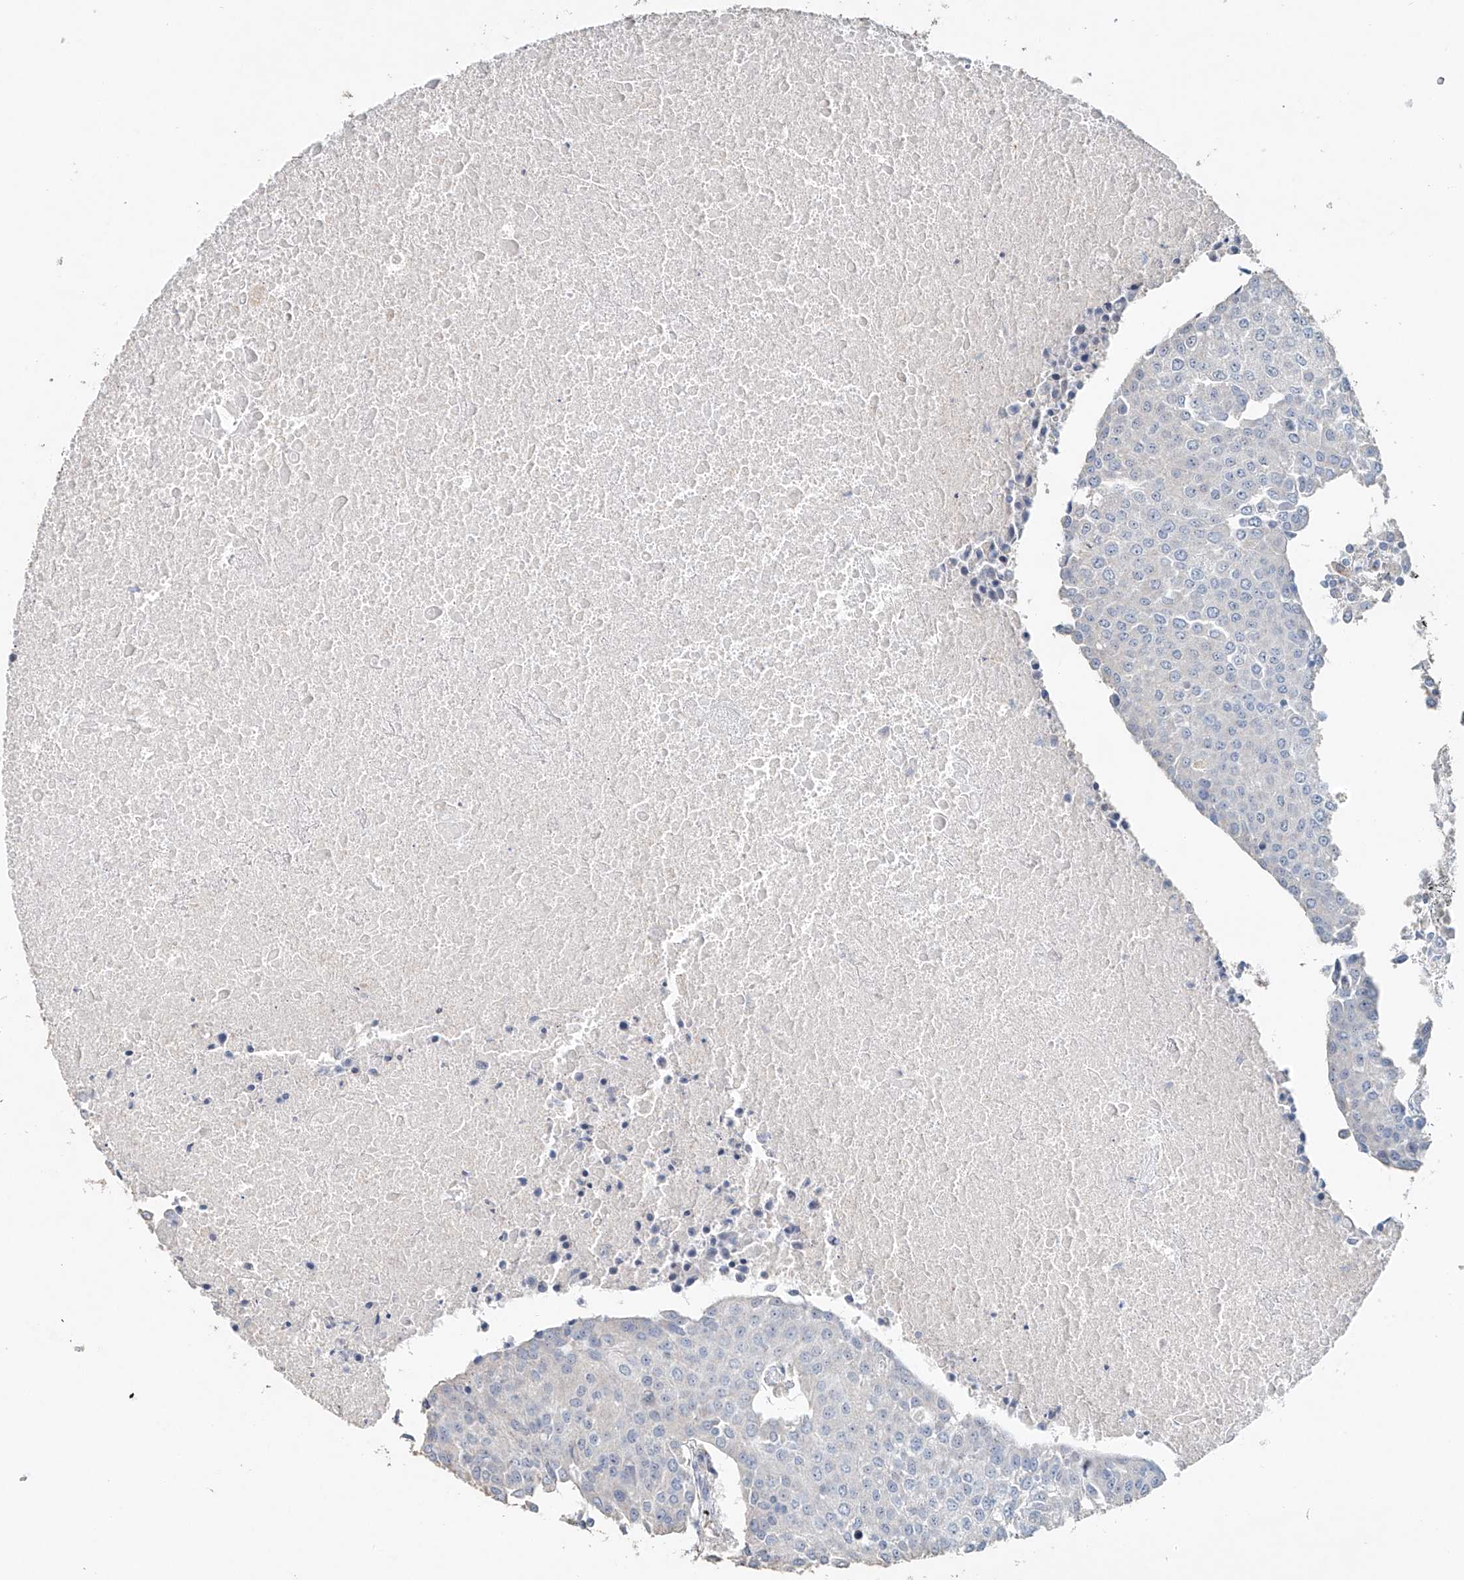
{"staining": {"intensity": "negative", "quantity": "none", "location": "none"}, "tissue": "urothelial cancer", "cell_type": "Tumor cells", "image_type": "cancer", "snomed": [{"axis": "morphology", "description": "Urothelial carcinoma, High grade"}, {"axis": "topography", "description": "Urinary bladder"}], "caption": "Immunohistochemistry image of urothelial carcinoma (high-grade) stained for a protein (brown), which displays no expression in tumor cells.", "gene": "TRIM47", "patient": {"sex": "female", "age": 85}}